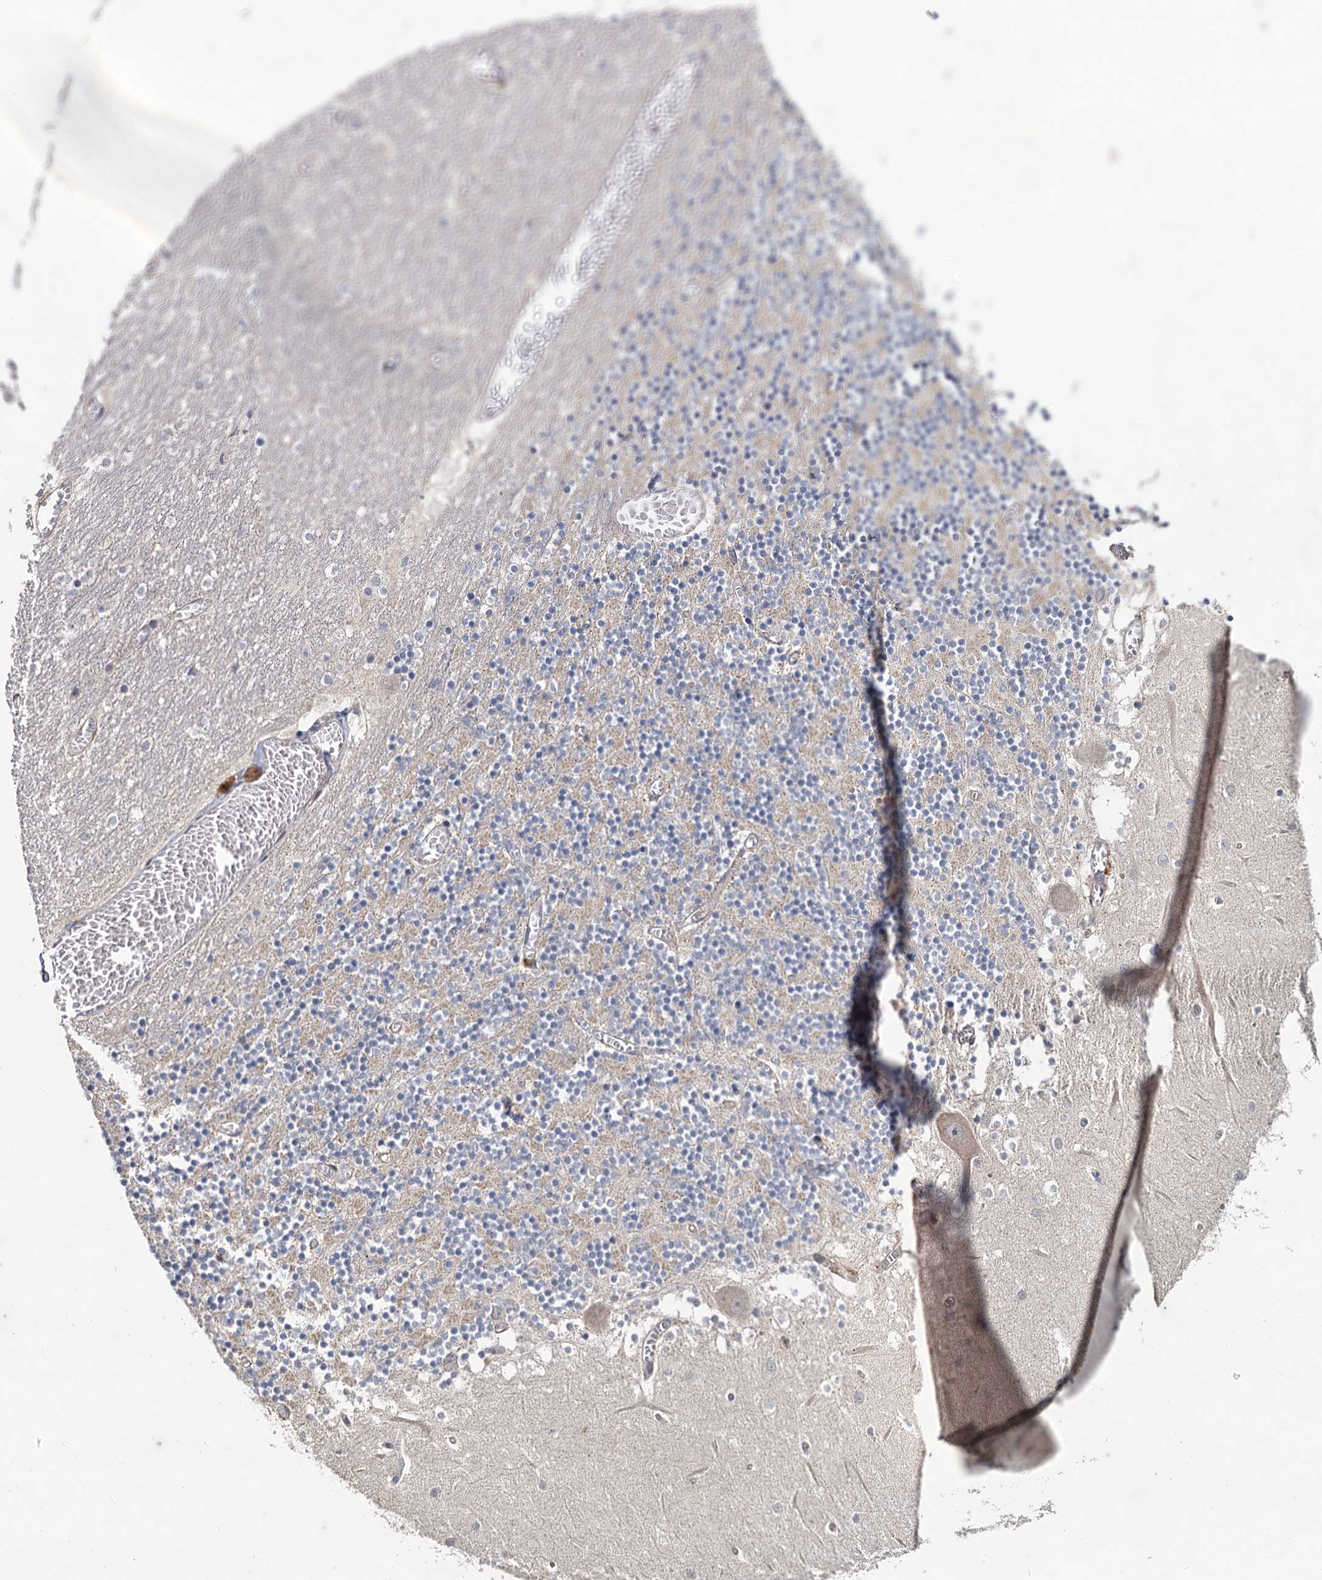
{"staining": {"intensity": "negative", "quantity": "none", "location": "none"}, "tissue": "cerebellum", "cell_type": "Cells in granular layer", "image_type": "normal", "snomed": [{"axis": "morphology", "description": "Normal tissue, NOS"}, {"axis": "topography", "description": "Cerebellum"}], "caption": "Immunohistochemistry image of benign cerebellum stained for a protein (brown), which reveals no expression in cells in granular layer. (Immunohistochemistry, brightfield microscopy, high magnification).", "gene": "ZNF324", "patient": {"sex": "female", "age": 28}}